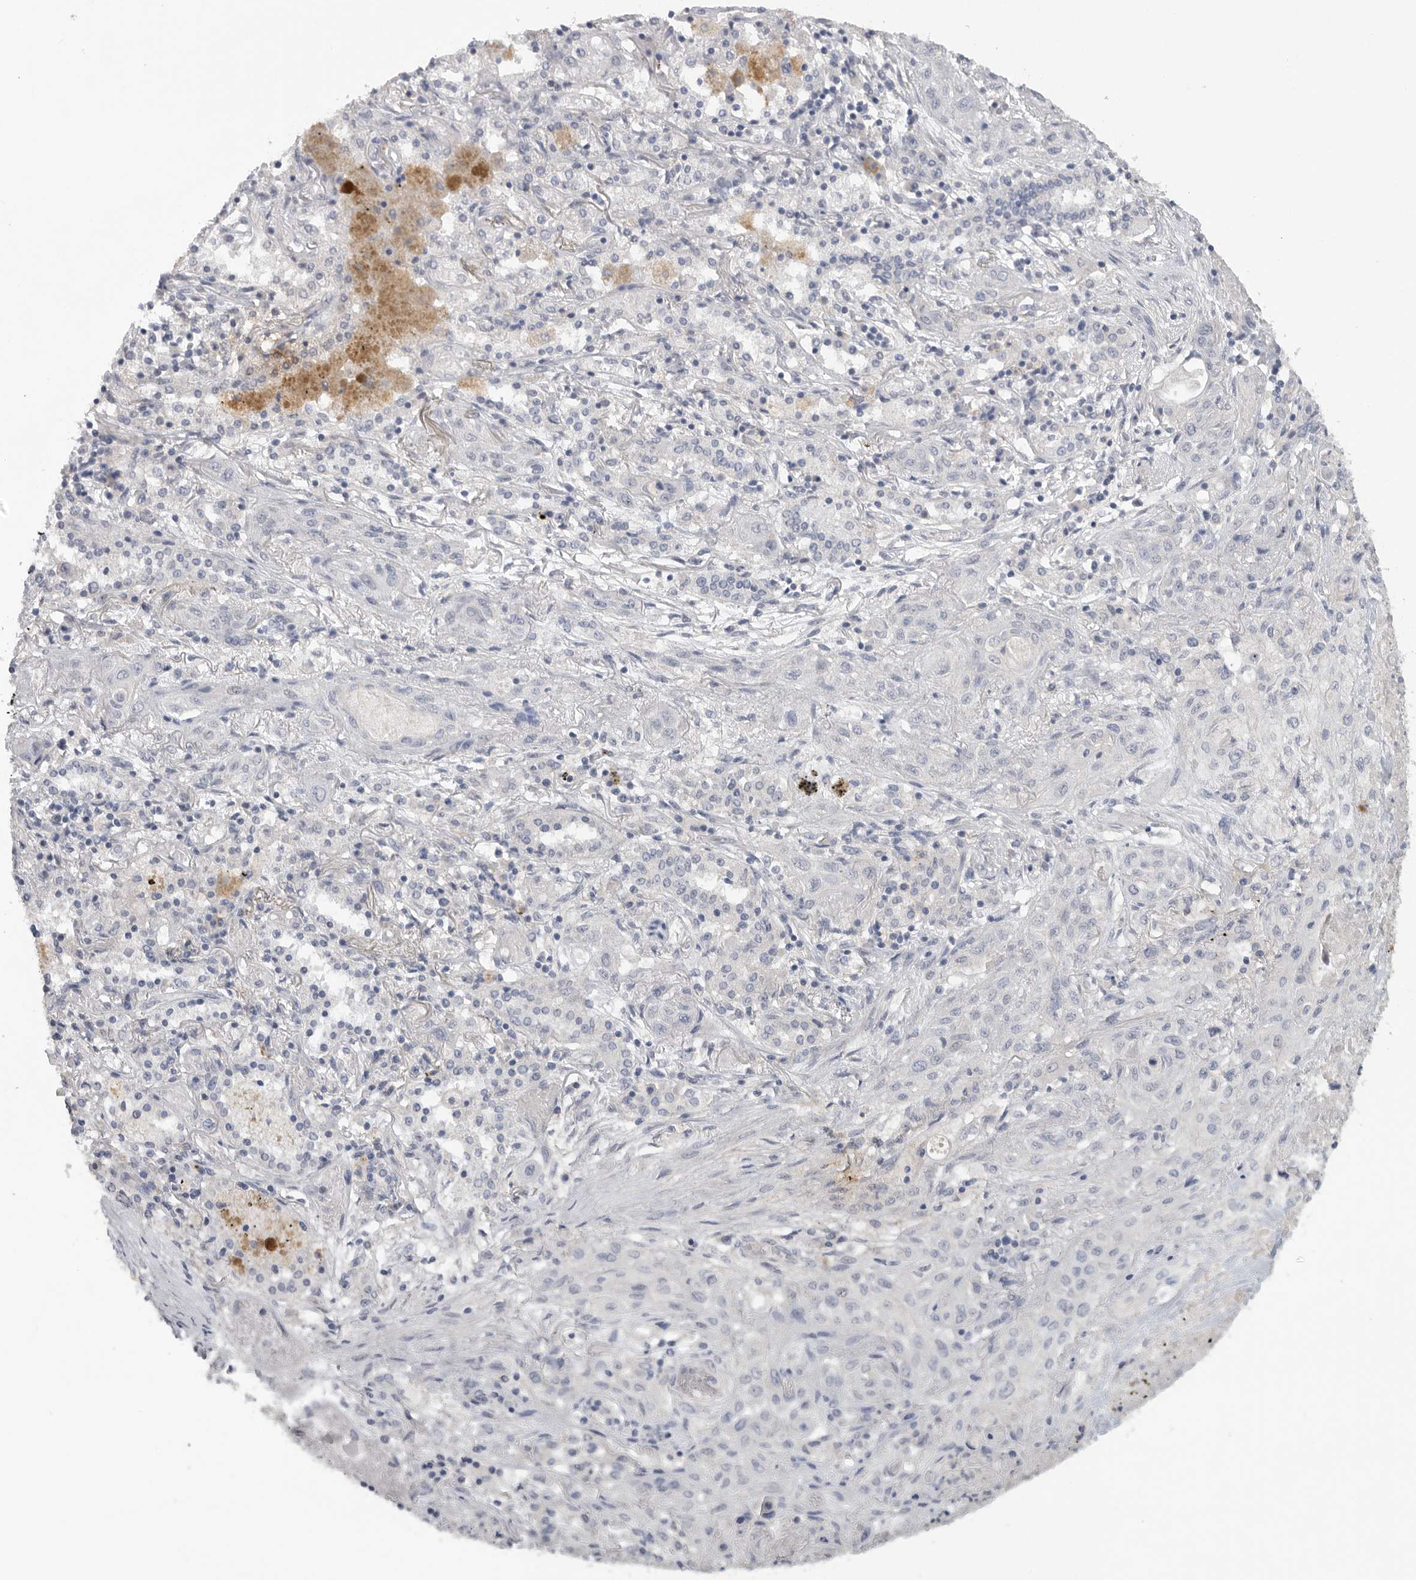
{"staining": {"intensity": "negative", "quantity": "none", "location": "none"}, "tissue": "lung cancer", "cell_type": "Tumor cells", "image_type": "cancer", "snomed": [{"axis": "morphology", "description": "Squamous cell carcinoma, NOS"}, {"axis": "topography", "description": "Lung"}], "caption": "Image shows no protein expression in tumor cells of lung cancer tissue.", "gene": "REG4", "patient": {"sex": "female", "age": 47}}